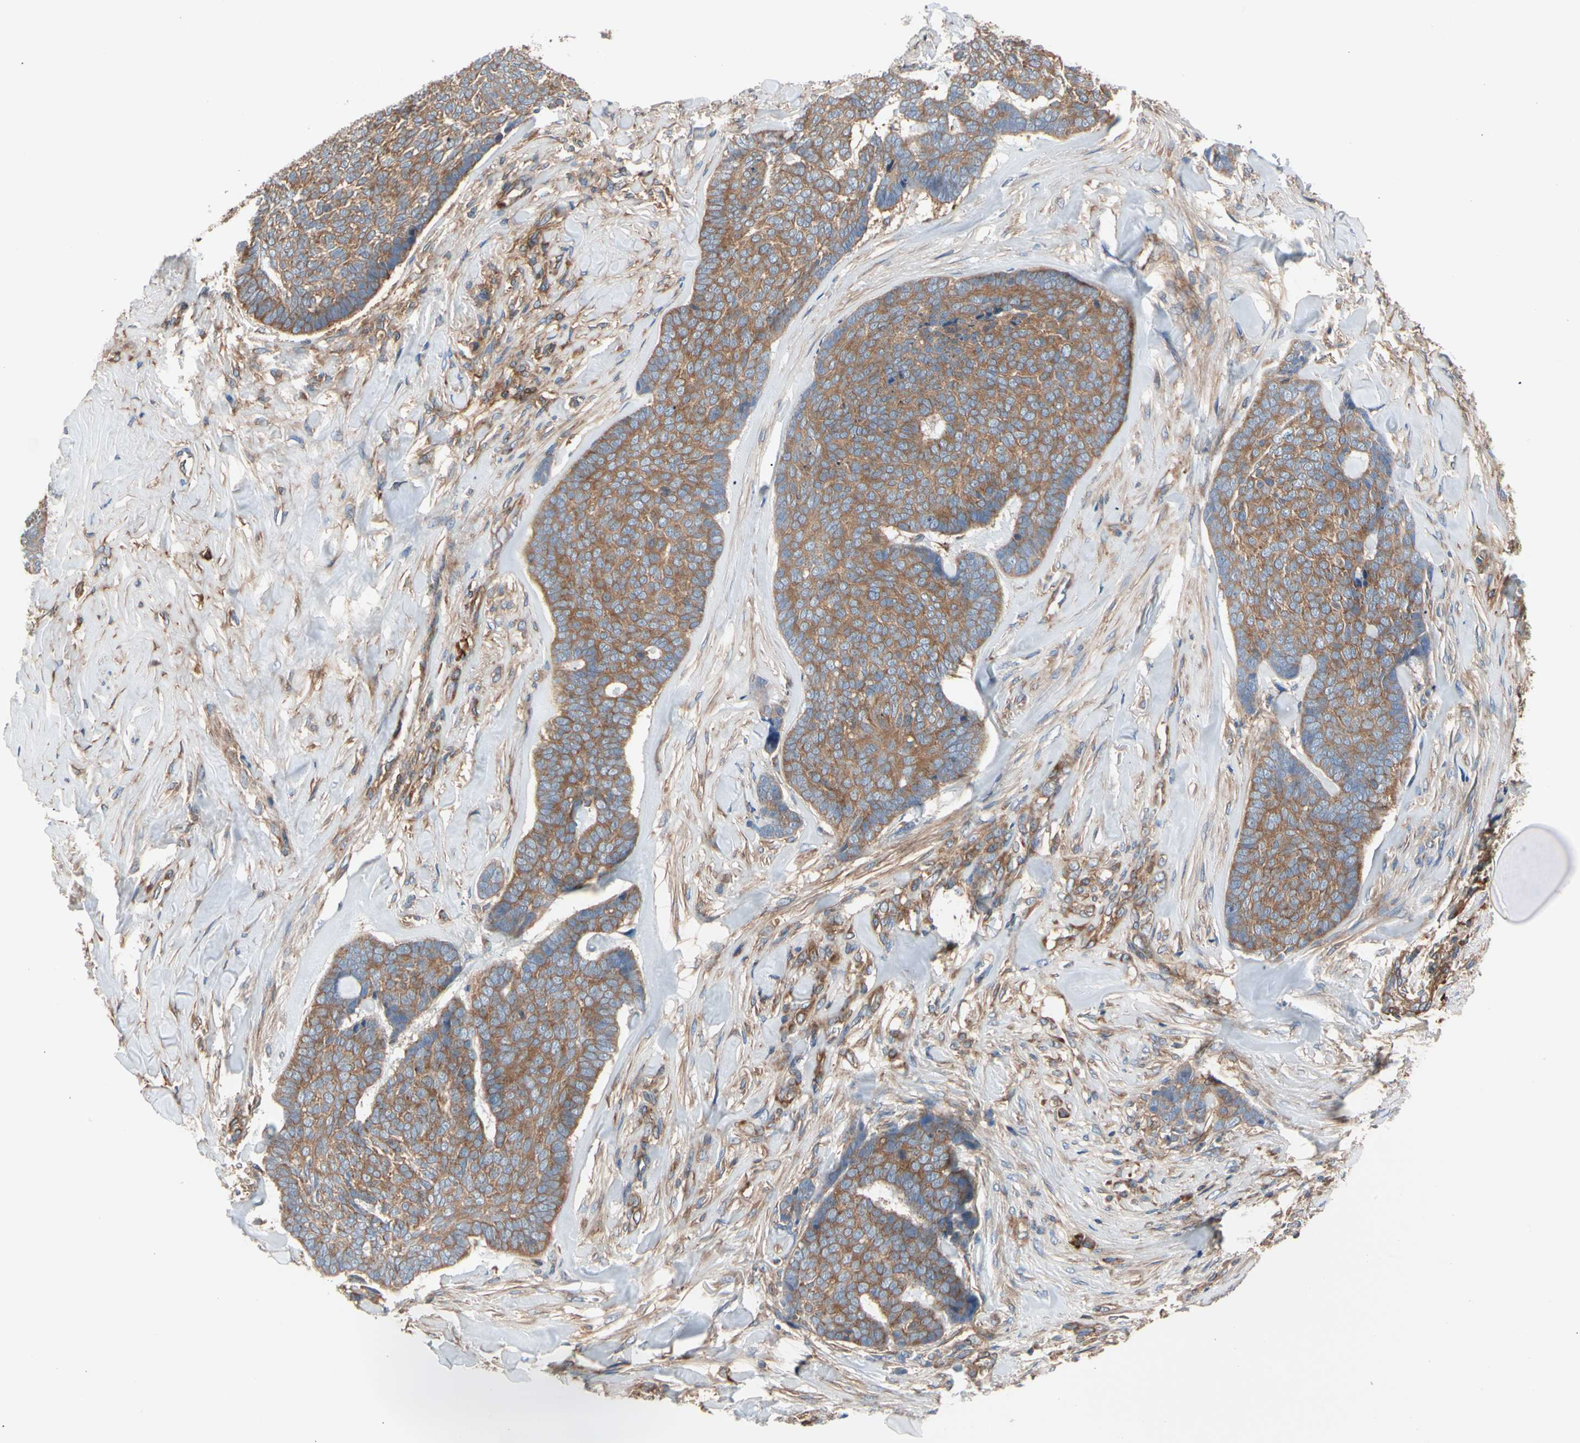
{"staining": {"intensity": "moderate", "quantity": ">75%", "location": "cytoplasmic/membranous"}, "tissue": "skin cancer", "cell_type": "Tumor cells", "image_type": "cancer", "snomed": [{"axis": "morphology", "description": "Basal cell carcinoma"}, {"axis": "topography", "description": "Skin"}], "caption": "Skin cancer (basal cell carcinoma) tissue exhibits moderate cytoplasmic/membranous expression in about >75% of tumor cells, visualized by immunohistochemistry.", "gene": "ROCK1", "patient": {"sex": "male", "age": 84}}